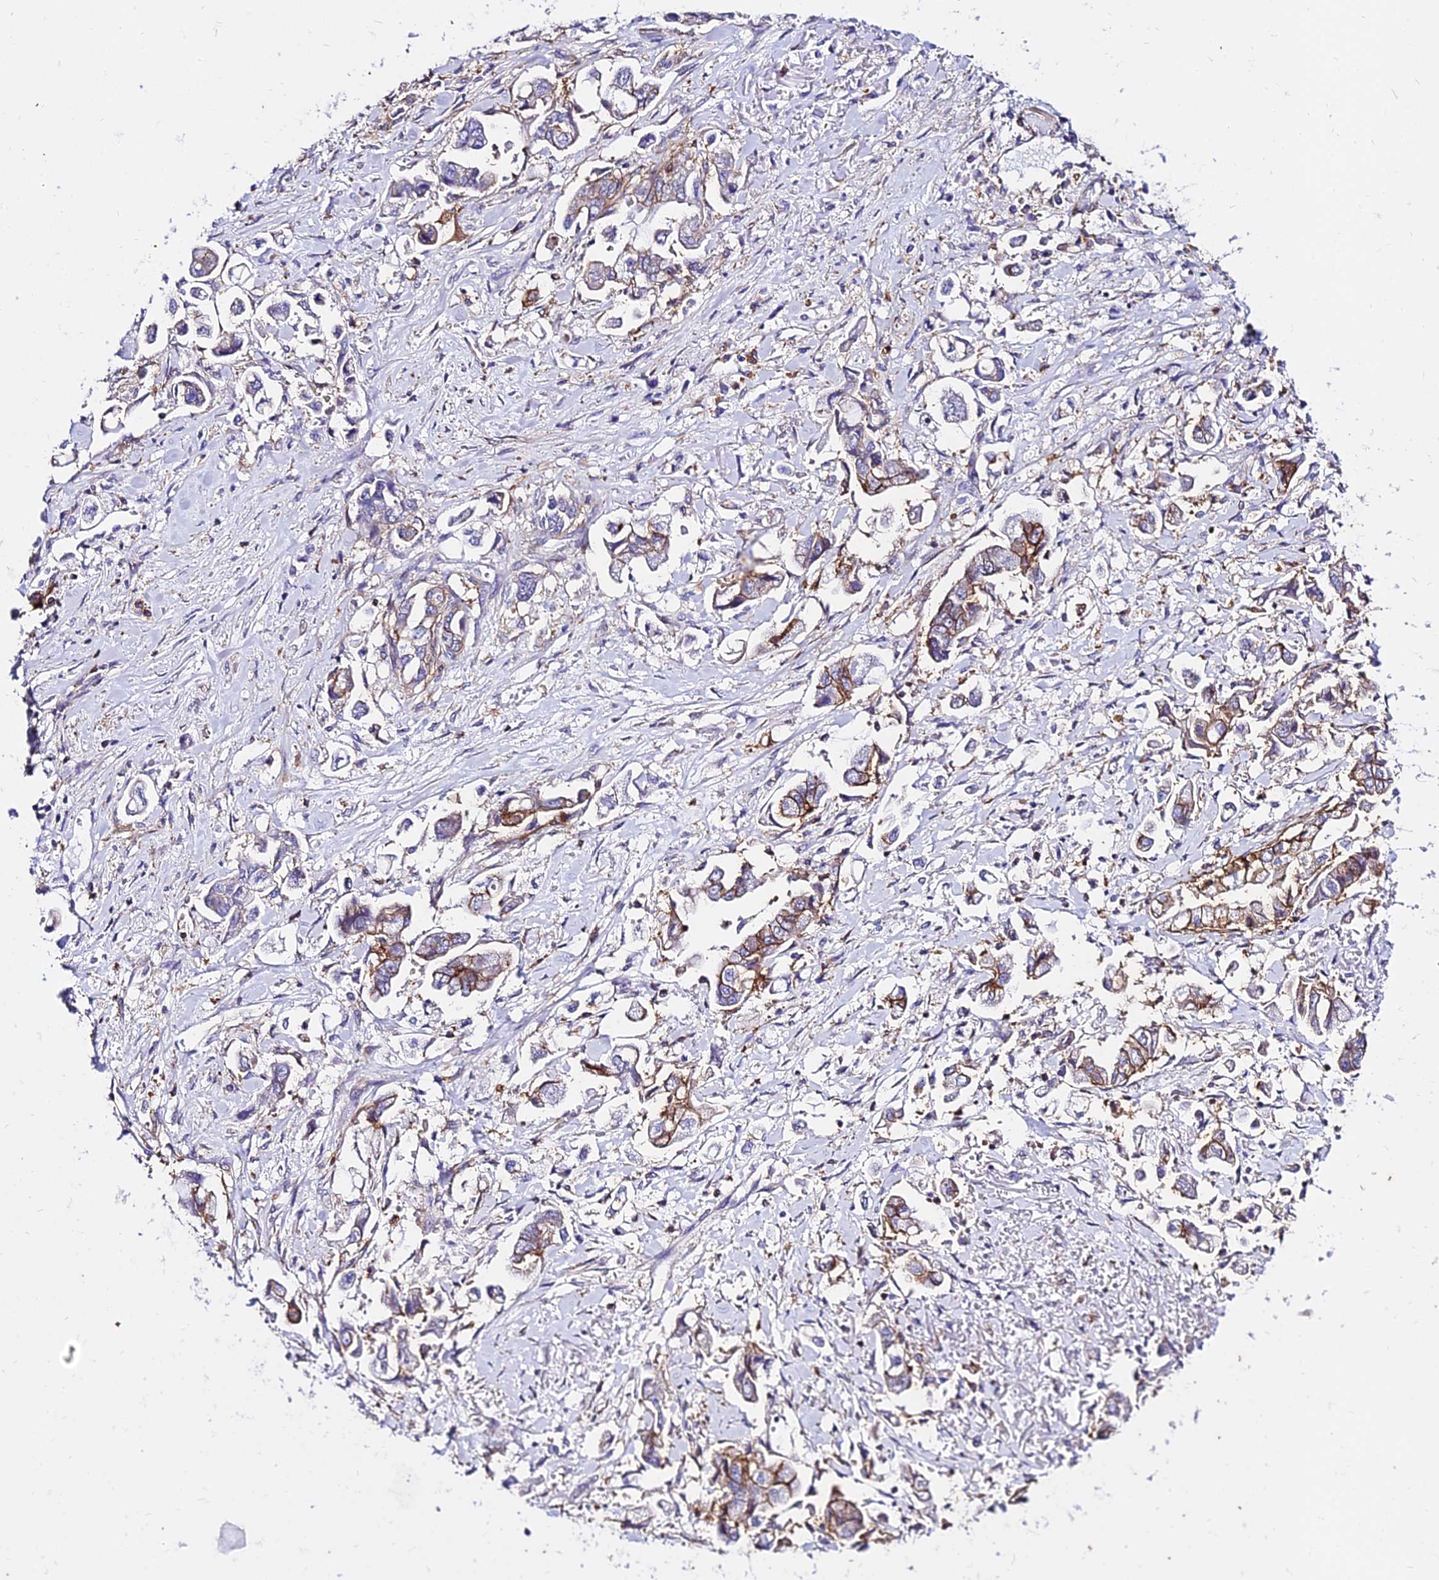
{"staining": {"intensity": "moderate", "quantity": "25%-75%", "location": "cytoplasmic/membranous"}, "tissue": "stomach cancer", "cell_type": "Tumor cells", "image_type": "cancer", "snomed": [{"axis": "morphology", "description": "Adenocarcinoma, NOS"}, {"axis": "topography", "description": "Stomach"}], "caption": "Immunohistochemistry (IHC) image of stomach cancer (adenocarcinoma) stained for a protein (brown), which shows medium levels of moderate cytoplasmic/membranous staining in approximately 25%-75% of tumor cells.", "gene": "CSRP1", "patient": {"sex": "male", "age": 62}}